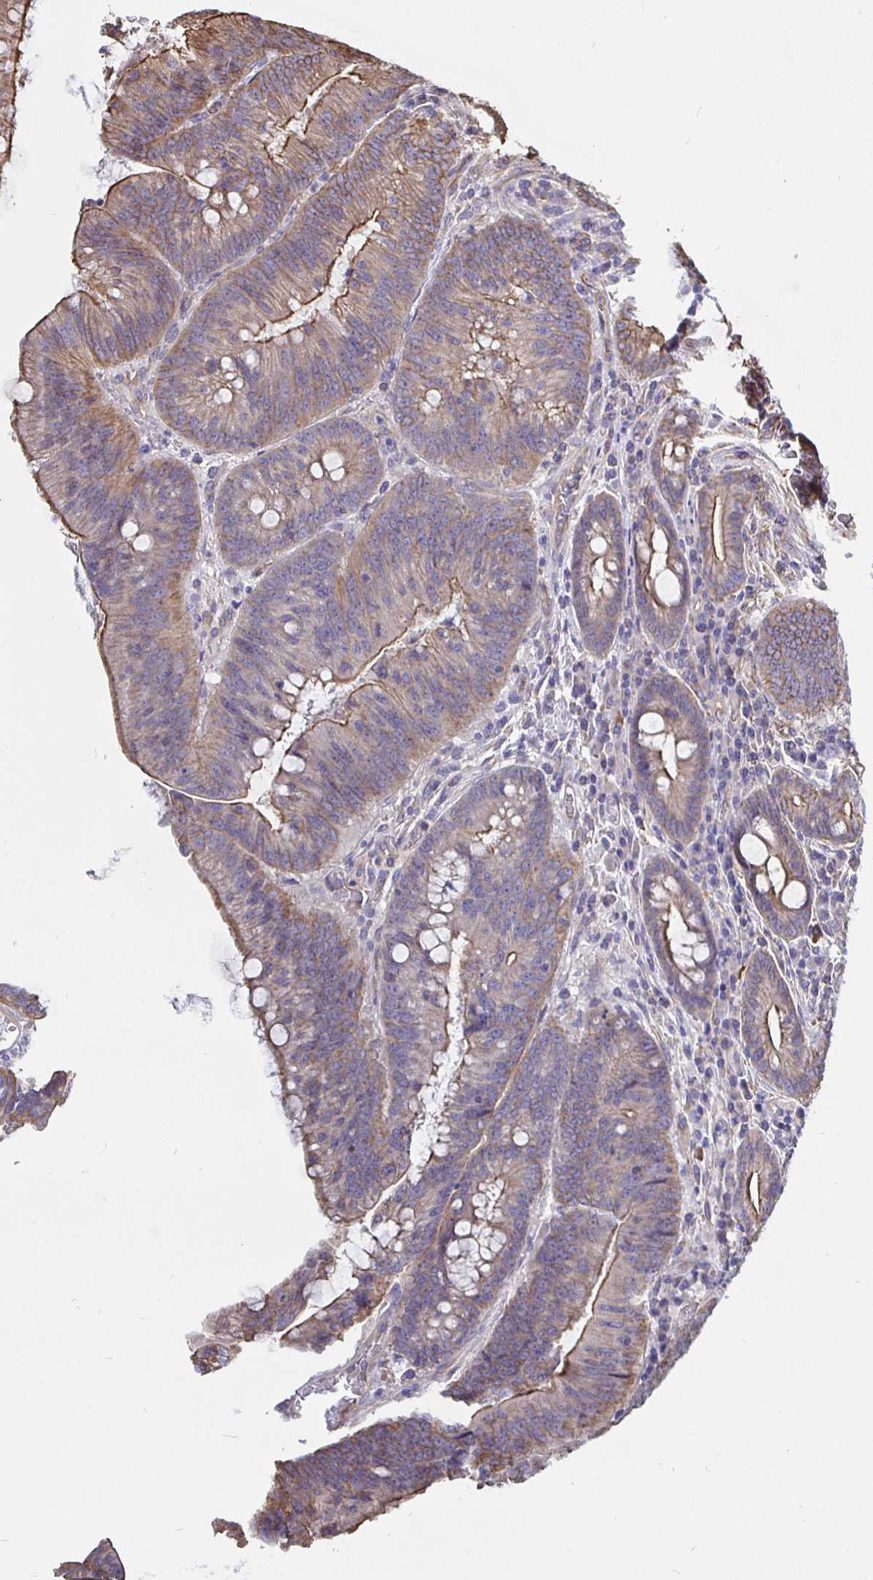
{"staining": {"intensity": "strong", "quantity": "25%-75%", "location": "cytoplasmic/membranous"}, "tissue": "colorectal cancer", "cell_type": "Tumor cells", "image_type": "cancer", "snomed": [{"axis": "morphology", "description": "Adenocarcinoma, NOS"}, {"axis": "topography", "description": "Colon"}], "caption": "A high amount of strong cytoplasmic/membranous staining is present in about 25%-75% of tumor cells in adenocarcinoma (colorectal) tissue.", "gene": "ARHGEF39", "patient": {"sex": "female", "age": 87}}